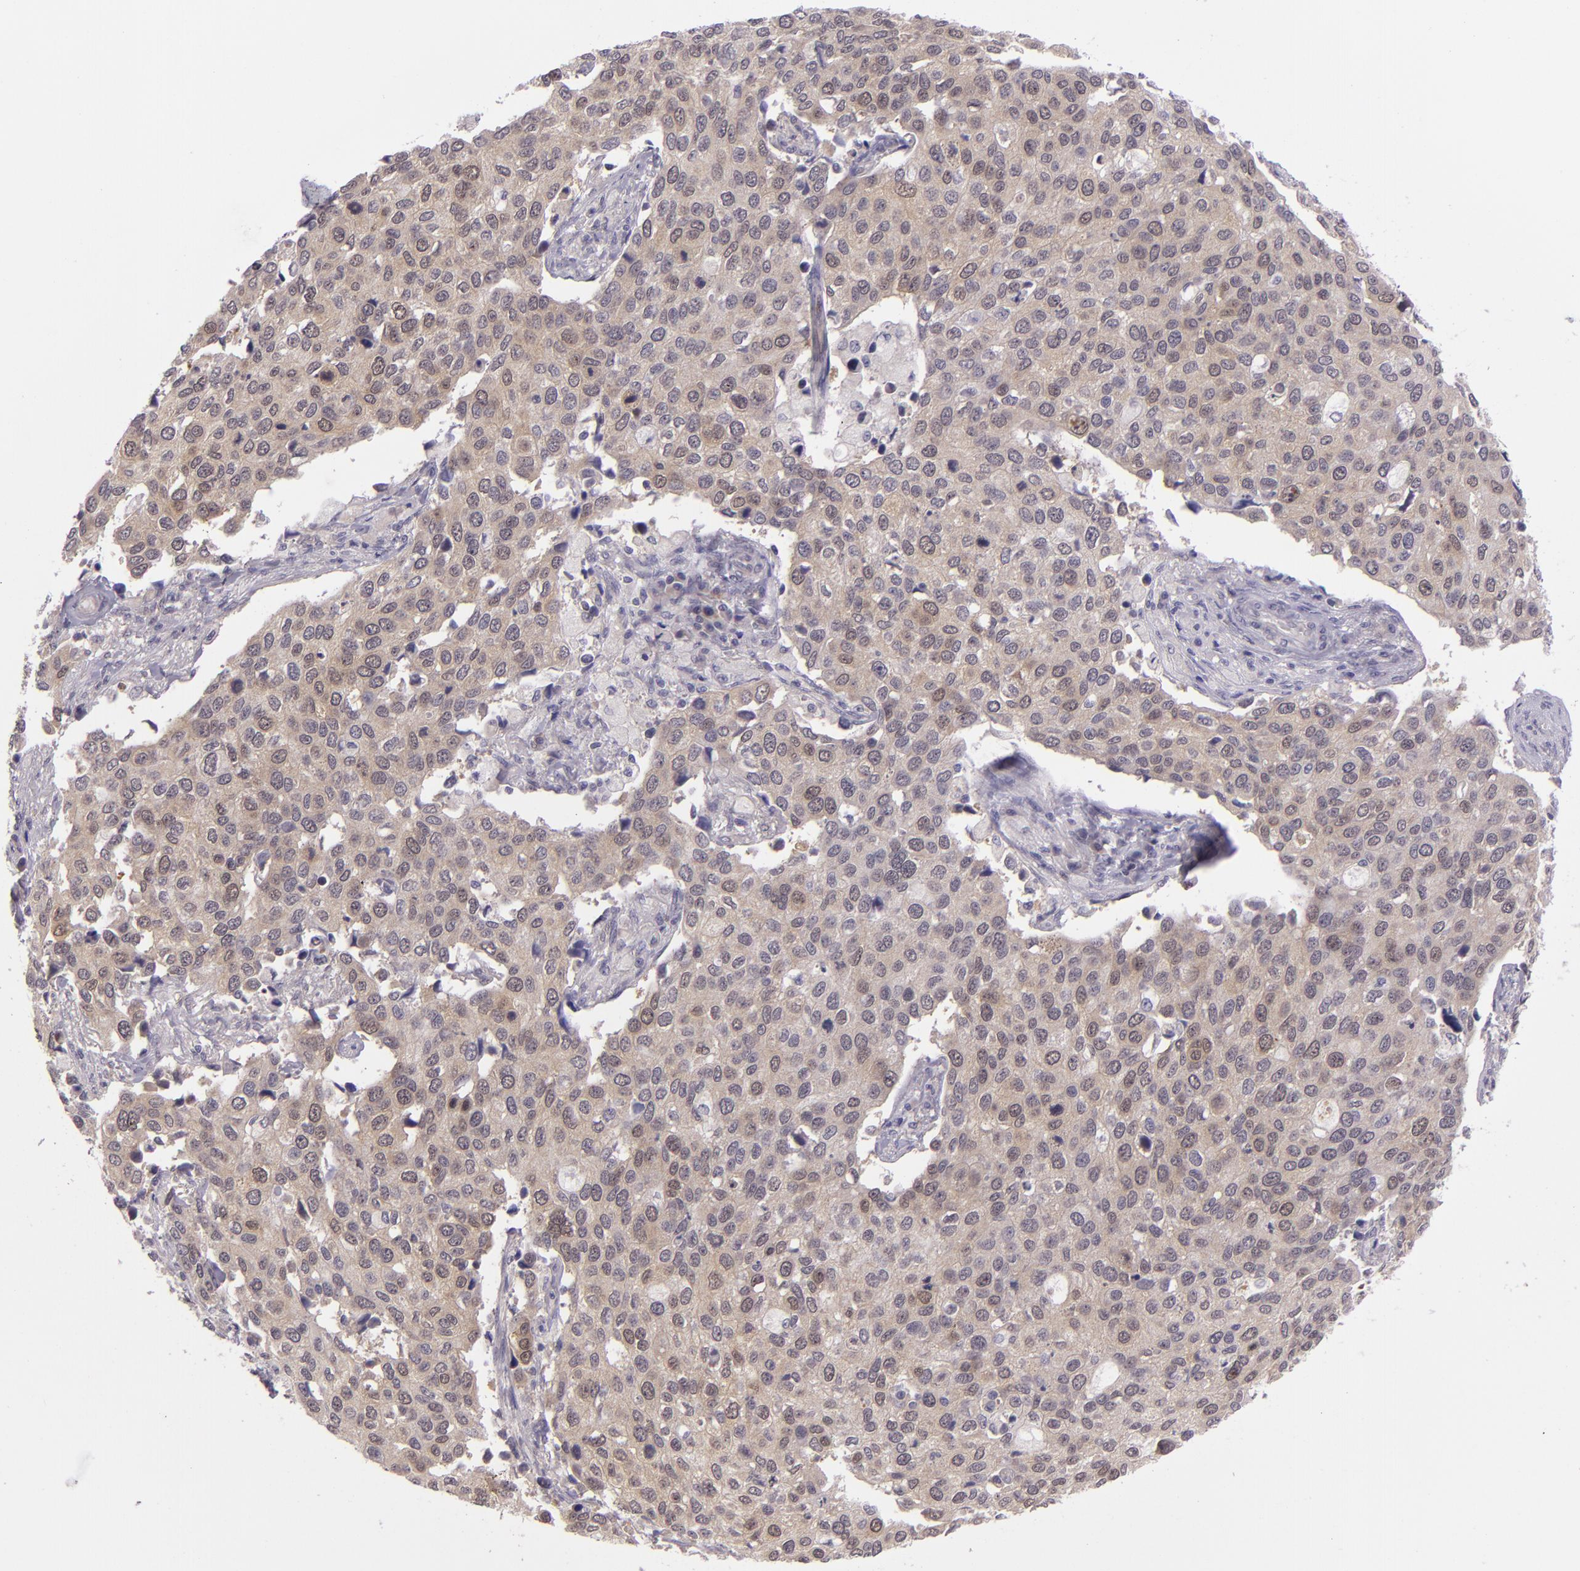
{"staining": {"intensity": "weak", "quantity": "25%-75%", "location": "cytoplasmic/membranous"}, "tissue": "cervical cancer", "cell_type": "Tumor cells", "image_type": "cancer", "snomed": [{"axis": "morphology", "description": "Squamous cell carcinoma, NOS"}, {"axis": "topography", "description": "Cervix"}], "caption": "Immunohistochemistry (IHC) micrograph of neoplastic tissue: human cervical cancer stained using IHC exhibits low levels of weak protein expression localized specifically in the cytoplasmic/membranous of tumor cells, appearing as a cytoplasmic/membranous brown color.", "gene": "CSE1L", "patient": {"sex": "female", "age": 54}}